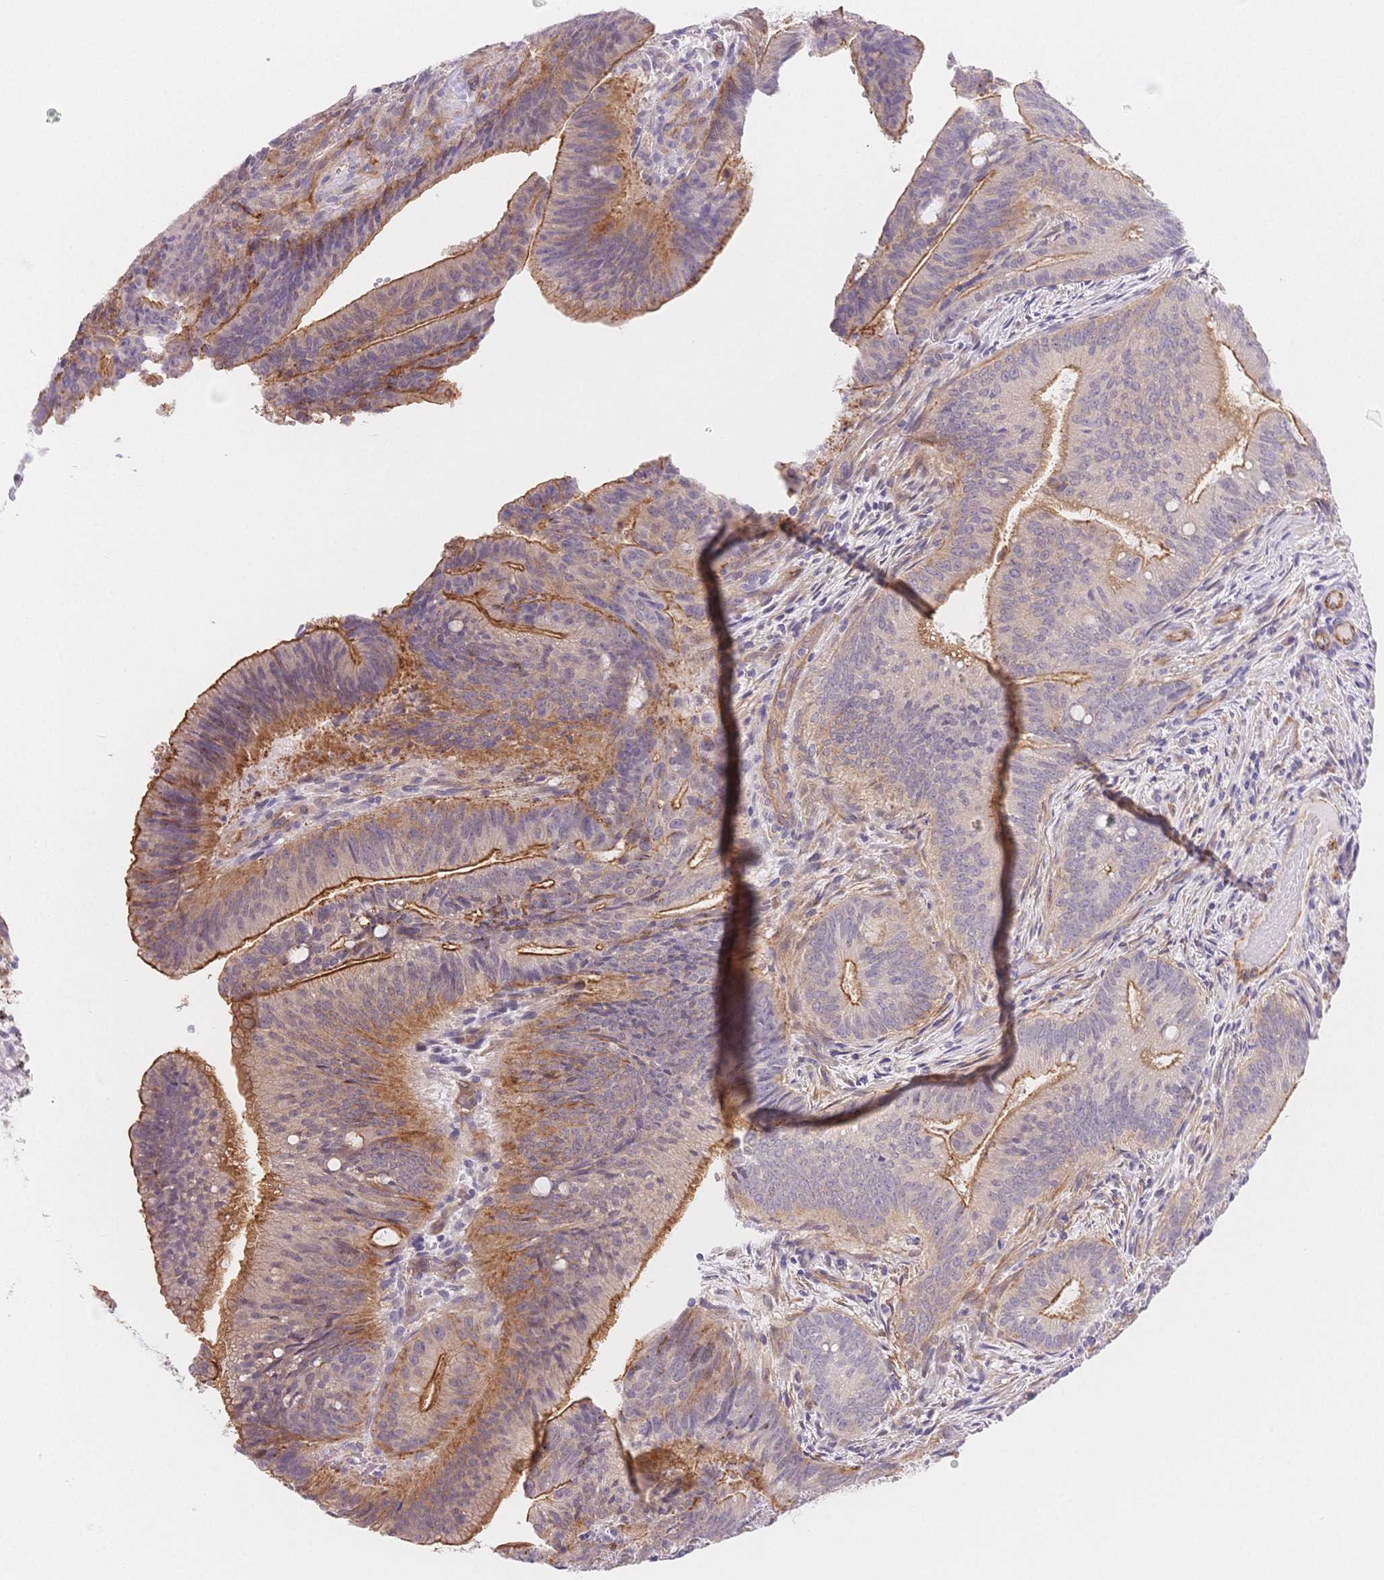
{"staining": {"intensity": "strong", "quantity": ">75%", "location": "cytoplasmic/membranous"}, "tissue": "colorectal cancer", "cell_type": "Tumor cells", "image_type": "cancer", "snomed": [{"axis": "morphology", "description": "Adenocarcinoma, NOS"}, {"axis": "topography", "description": "Colon"}], "caption": "Colorectal cancer stained with a protein marker shows strong staining in tumor cells.", "gene": "CSN1S1", "patient": {"sex": "female", "age": 43}}